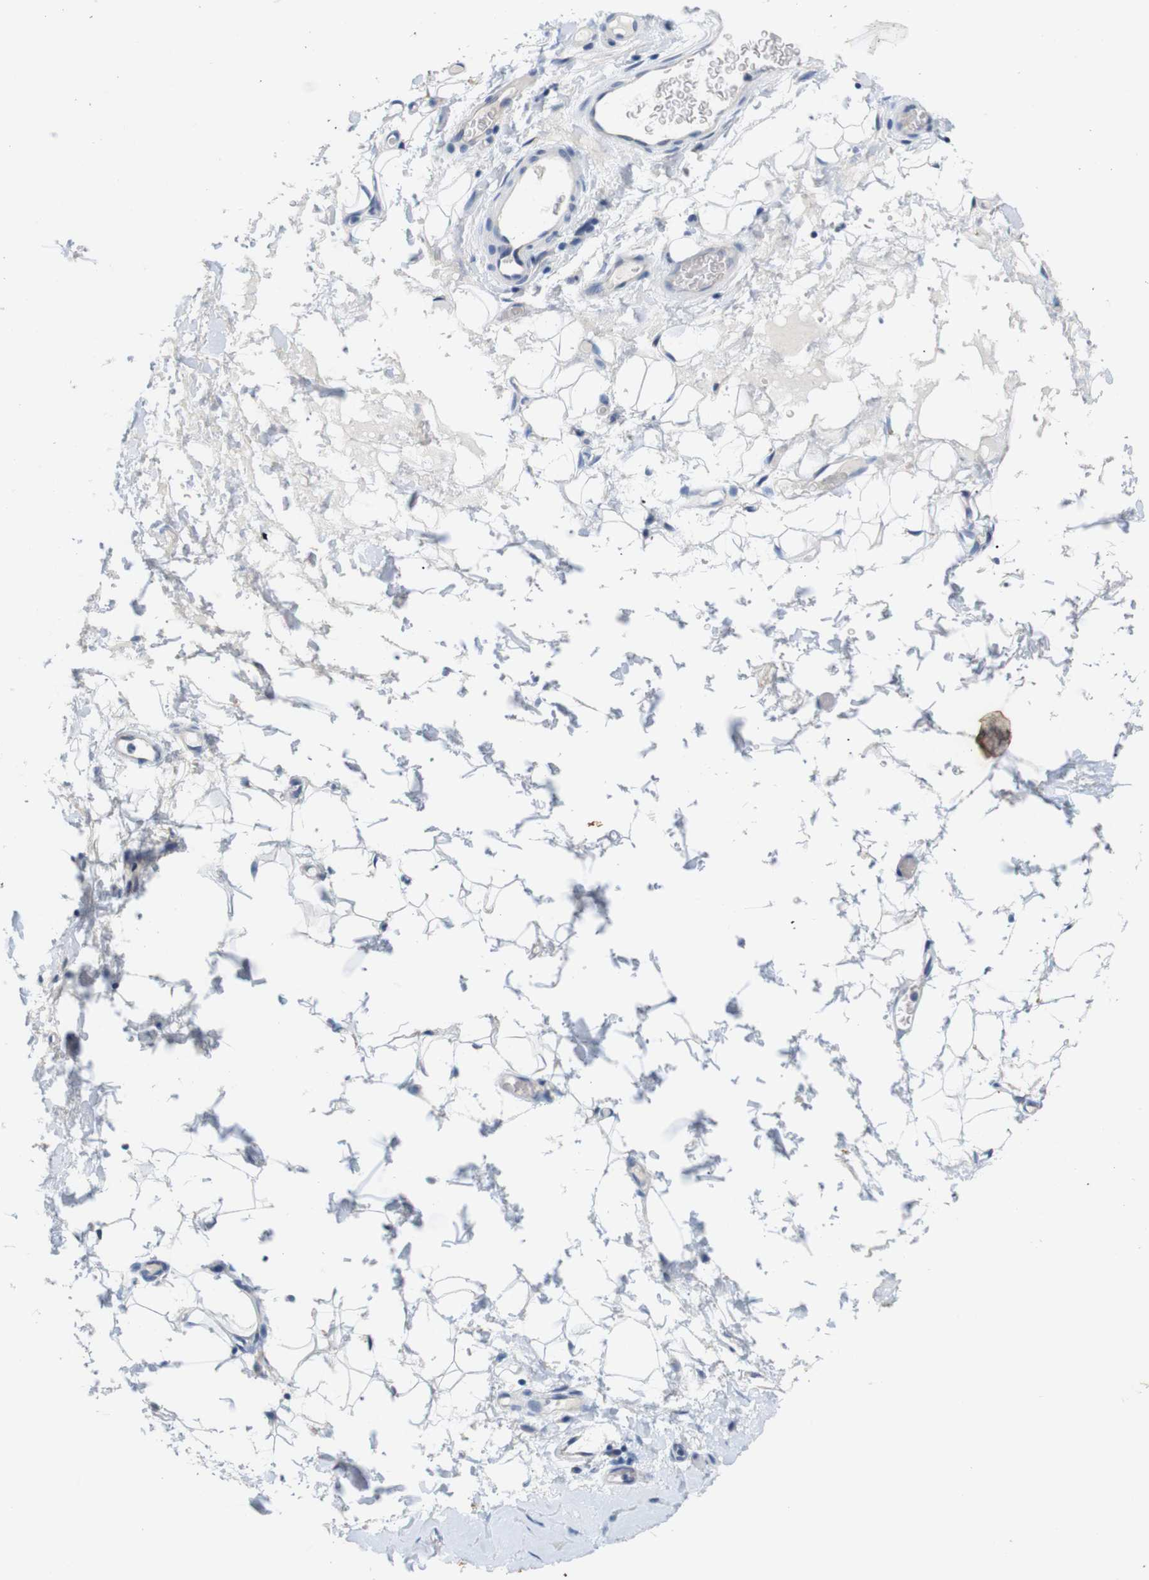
{"staining": {"intensity": "negative", "quantity": "none", "location": "none"}, "tissue": "adipose tissue", "cell_type": "Adipocytes", "image_type": "normal", "snomed": [{"axis": "morphology", "description": "Normal tissue, NOS"}, {"axis": "morphology", "description": "Adenocarcinoma, NOS"}, {"axis": "topography", "description": "Esophagus"}], "caption": "Immunohistochemistry of unremarkable human adipose tissue exhibits no expression in adipocytes. The staining is performed using DAB brown chromogen with nuclei counter-stained in using hematoxylin.", "gene": "ITGA5", "patient": {"sex": "male", "age": 62}}